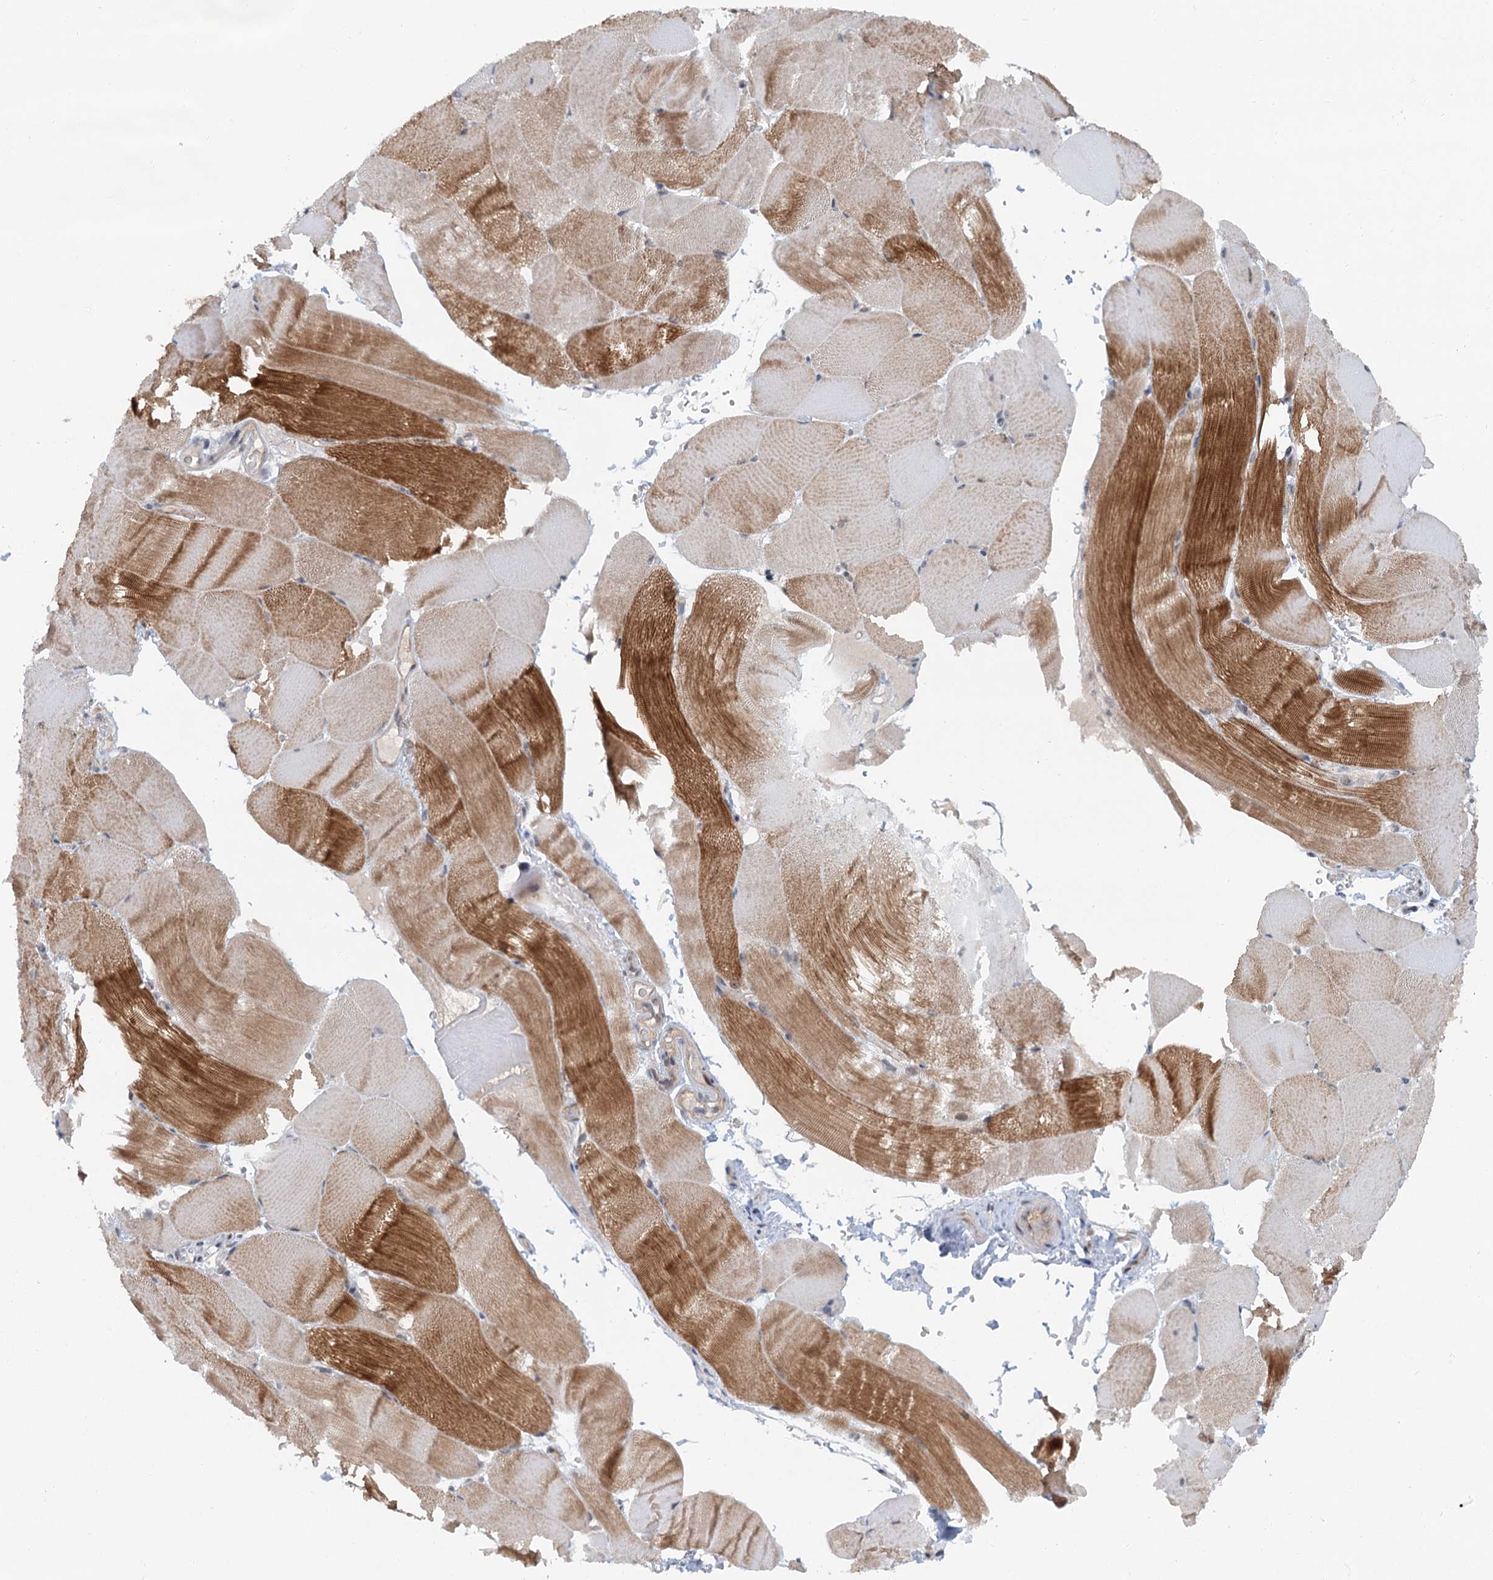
{"staining": {"intensity": "strong", "quantity": "25%-75%", "location": "cytoplasmic/membranous"}, "tissue": "skeletal muscle", "cell_type": "Myocytes", "image_type": "normal", "snomed": [{"axis": "morphology", "description": "Normal tissue, NOS"}, {"axis": "topography", "description": "Skeletal muscle"}, {"axis": "topography", "description": "Parathyroid gland"}], "caption": "Skeletal muscle stained for a protein (brown) exhibits strong cytoplasmic/membranous positive staining in approximately 25%-75% of myocytes.", "gene": "TAS2R42", "patient": {"sex": "female", "age": 37}}